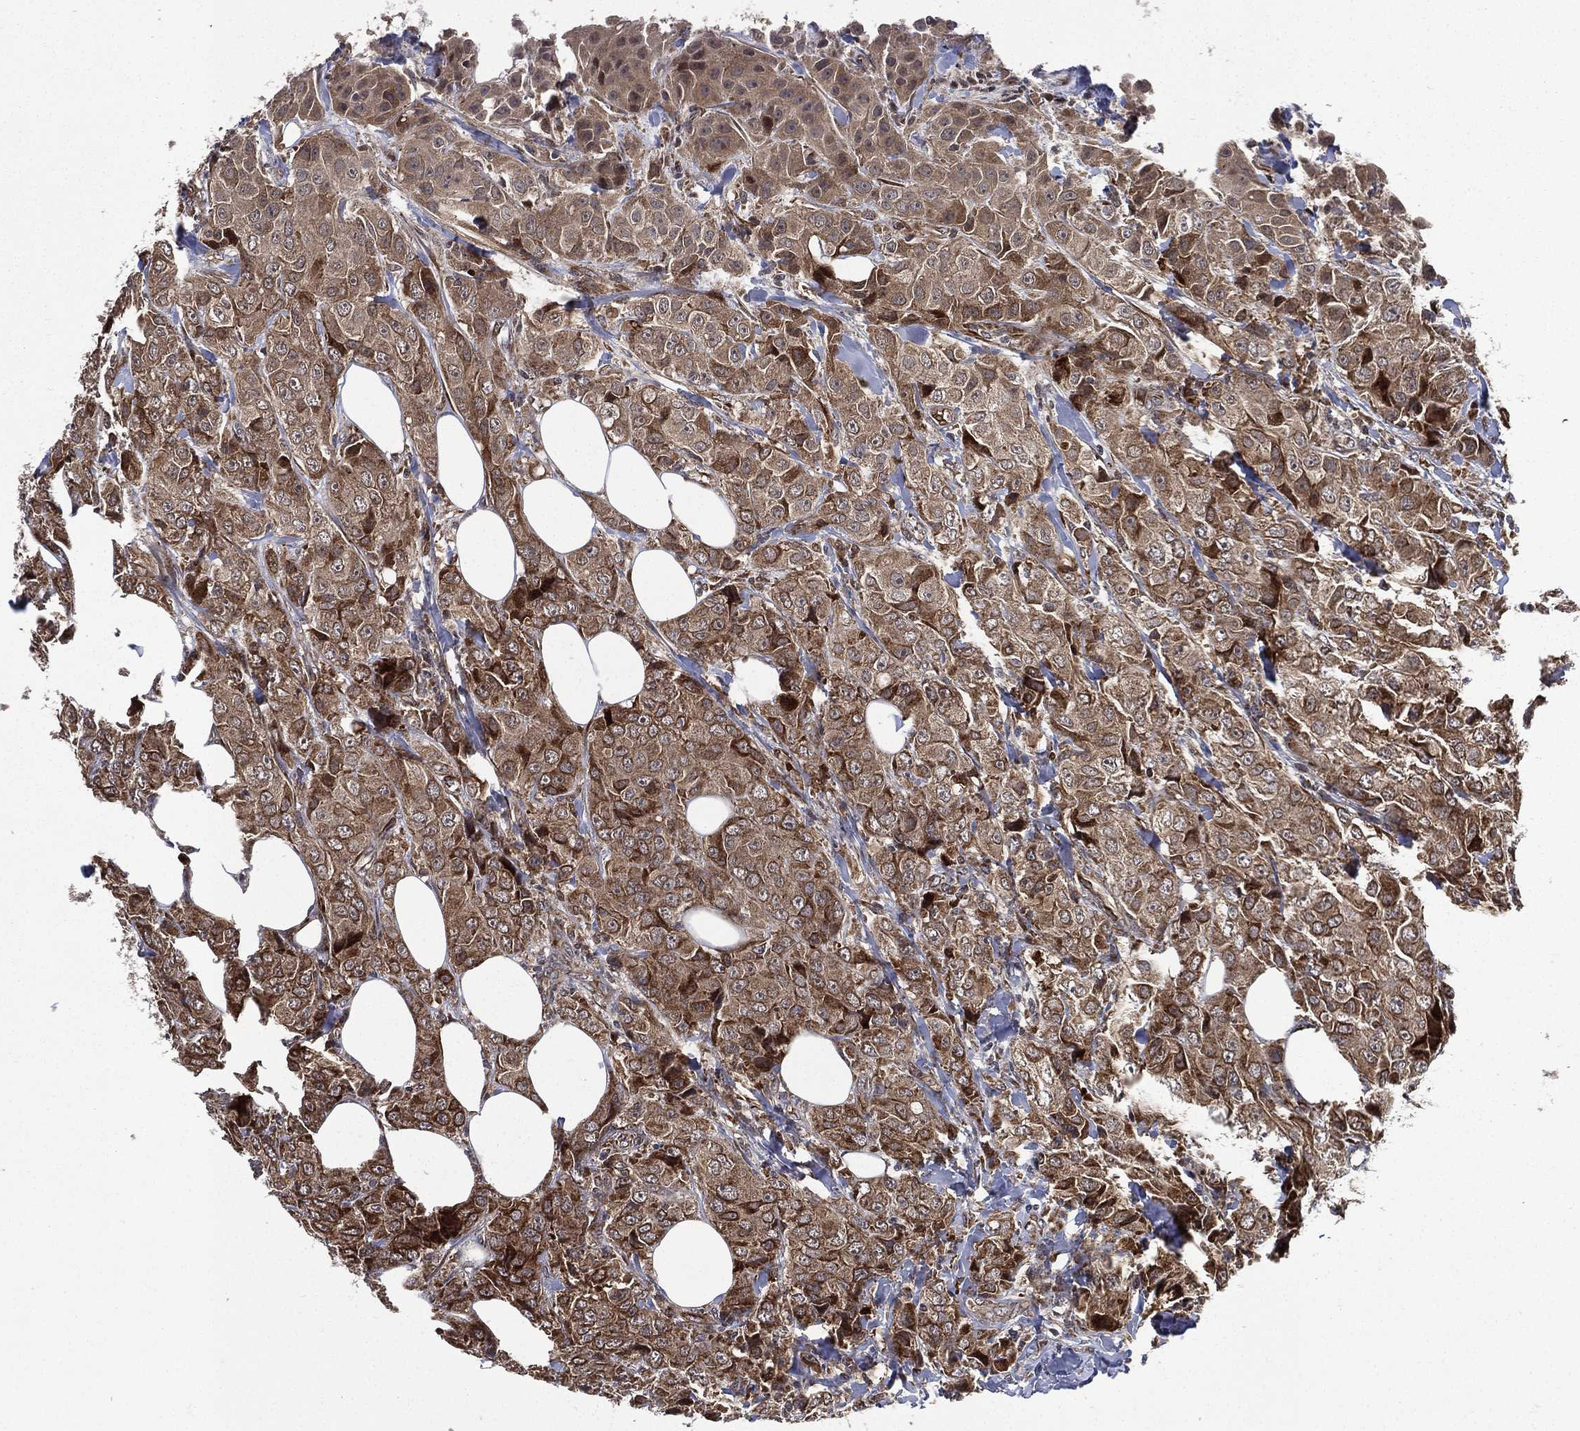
{"staining": {"intensity": "moderate", "quantity": ">75%", "location": "cytoplasmic/membranous"}, "tissue": "breast cancer", "cell_type": "Tumor cells", "image_type": "cancer", "snomed": [{"axis": "morphology", "description": "Duct carcinoma"}, {"axis": "topography", "description": "Breast"}], "caption": "Protein analysis of invasive ductal carcinoma (breast) tissue shows moderate cytoplasmic/membranous expression in approximately >75% of tumor cells. Immunohistochemistry stains the protein in brown and the nuclei are stained blue.", "gene": "RAB11FIP4", "patient": {"sex": "female", "age": 43}}